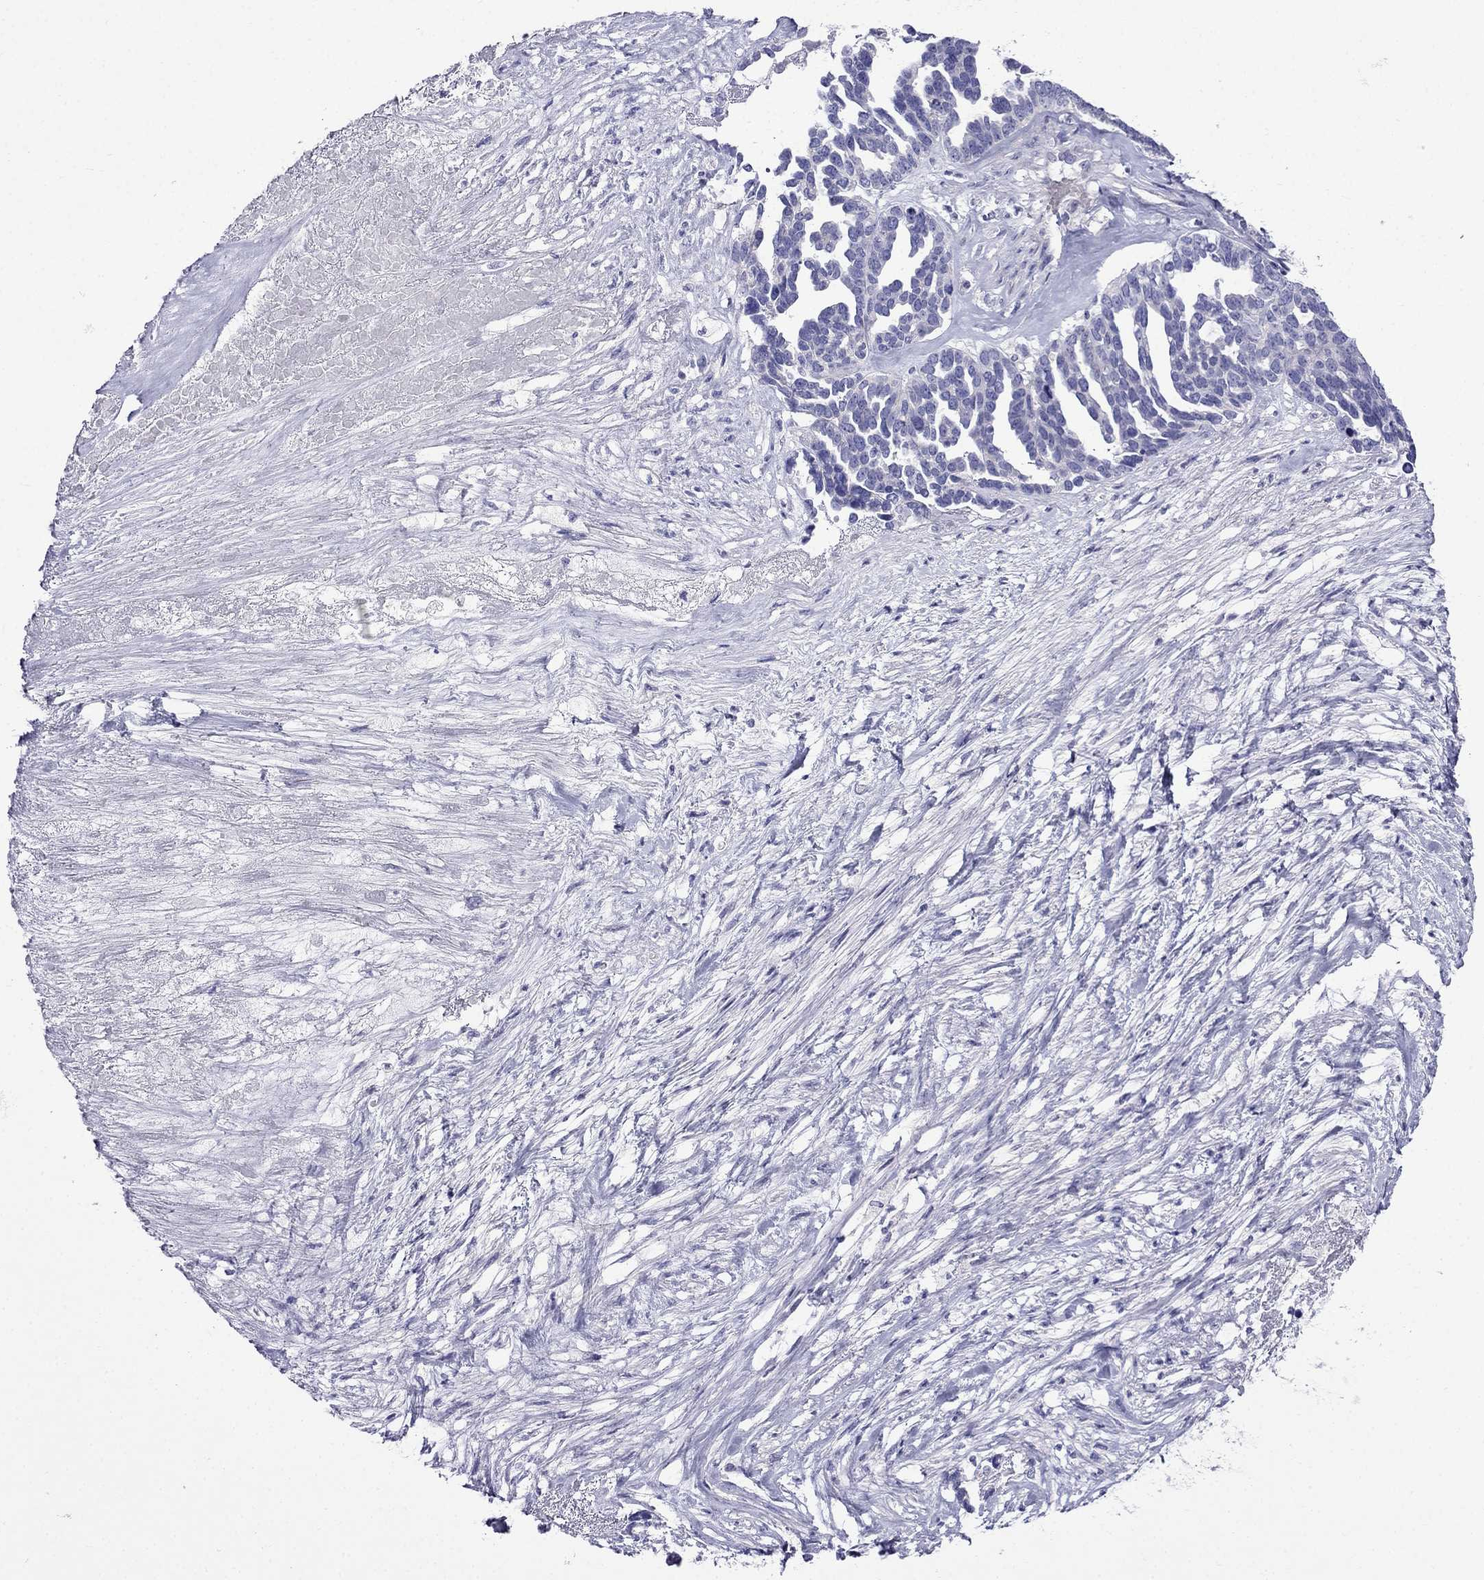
{"staining": {"intensity": "negative", "quantity": "none", "location": "none"}, "tissue": "ovarian cancer", "cell_type": "Tumor cells", "image_type": "cancer", "snomed": [{"axis": "morphology", "description": "Cystadenocarcinoma, serous, NOS"}, {"axis": "topography", "description": "Ovary"}], "caption": "The photomicrograph shows no staining of tumor cells in ovarian cancer (serous cystadenocarcinoma).", "gene": "PATE1", "patient": {"sex": "female", "age": 54}}